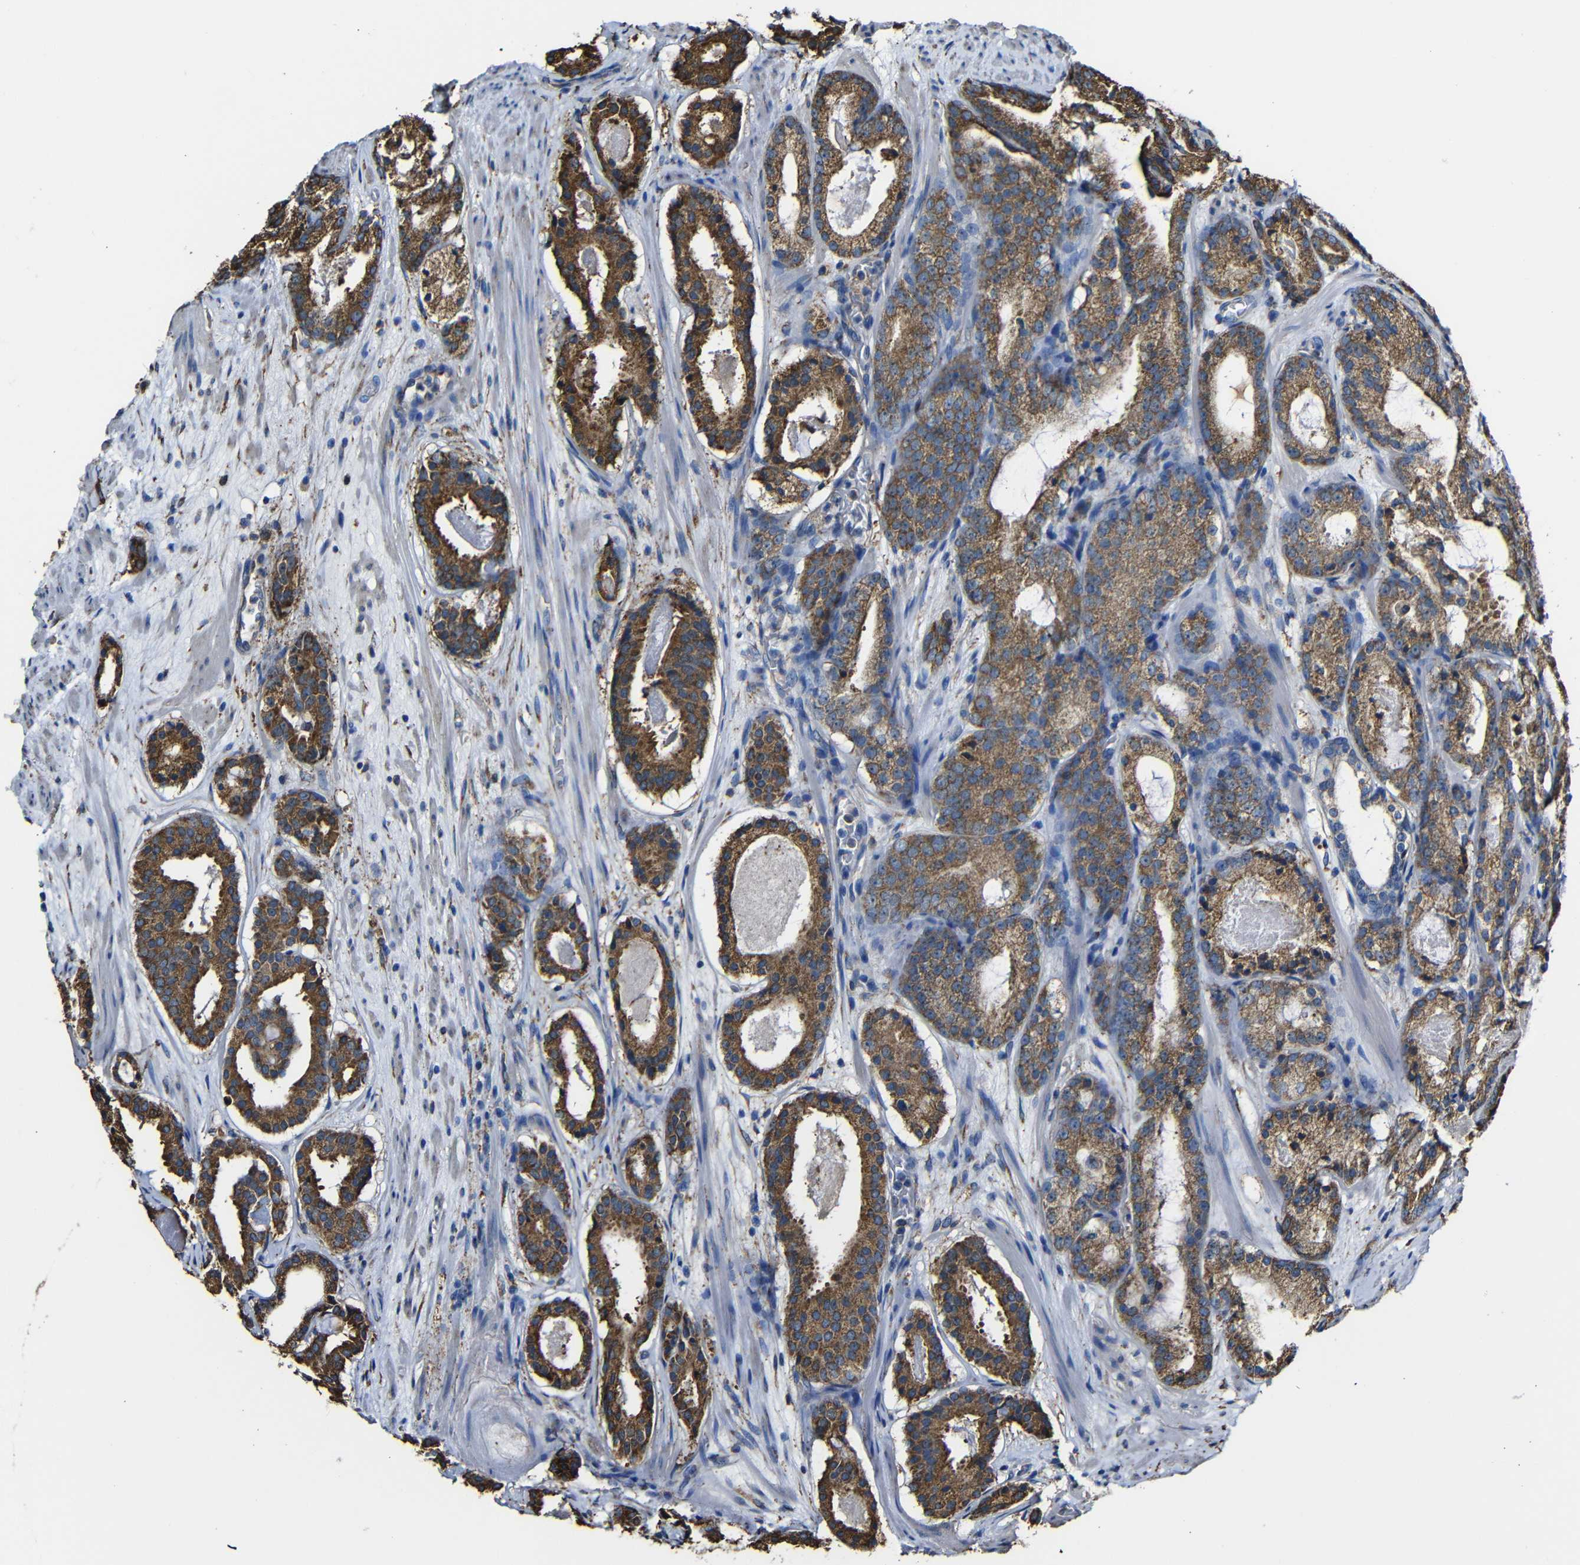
{"staining": {"intensity": "moderate", "quantity": ">75%", "location": "cytoplasmic/membranous"}, "tissue": "prostate cancer", "cell_type": "Tumor cells", "image_type": "cancer", "snomed": [{"axis": "morphology", "description": "Adenocarcinoma, Low grade"}, {"axis": "topography", "description": "Prostate"}], "caption": "An IHC histopathology image of neoplastic tissue is shown. Protein staining in brown shows moderate cytoplasmic/membranous positivity in prostate cancer within tumor cells. The staining was performed using DAB to visualize the protein expression in brown, while the nuclei were stained in blue with hematoxylin (Magnification: 20x).", "gene": "PPIB", "patient": {"sex": "male", "age": 69}}